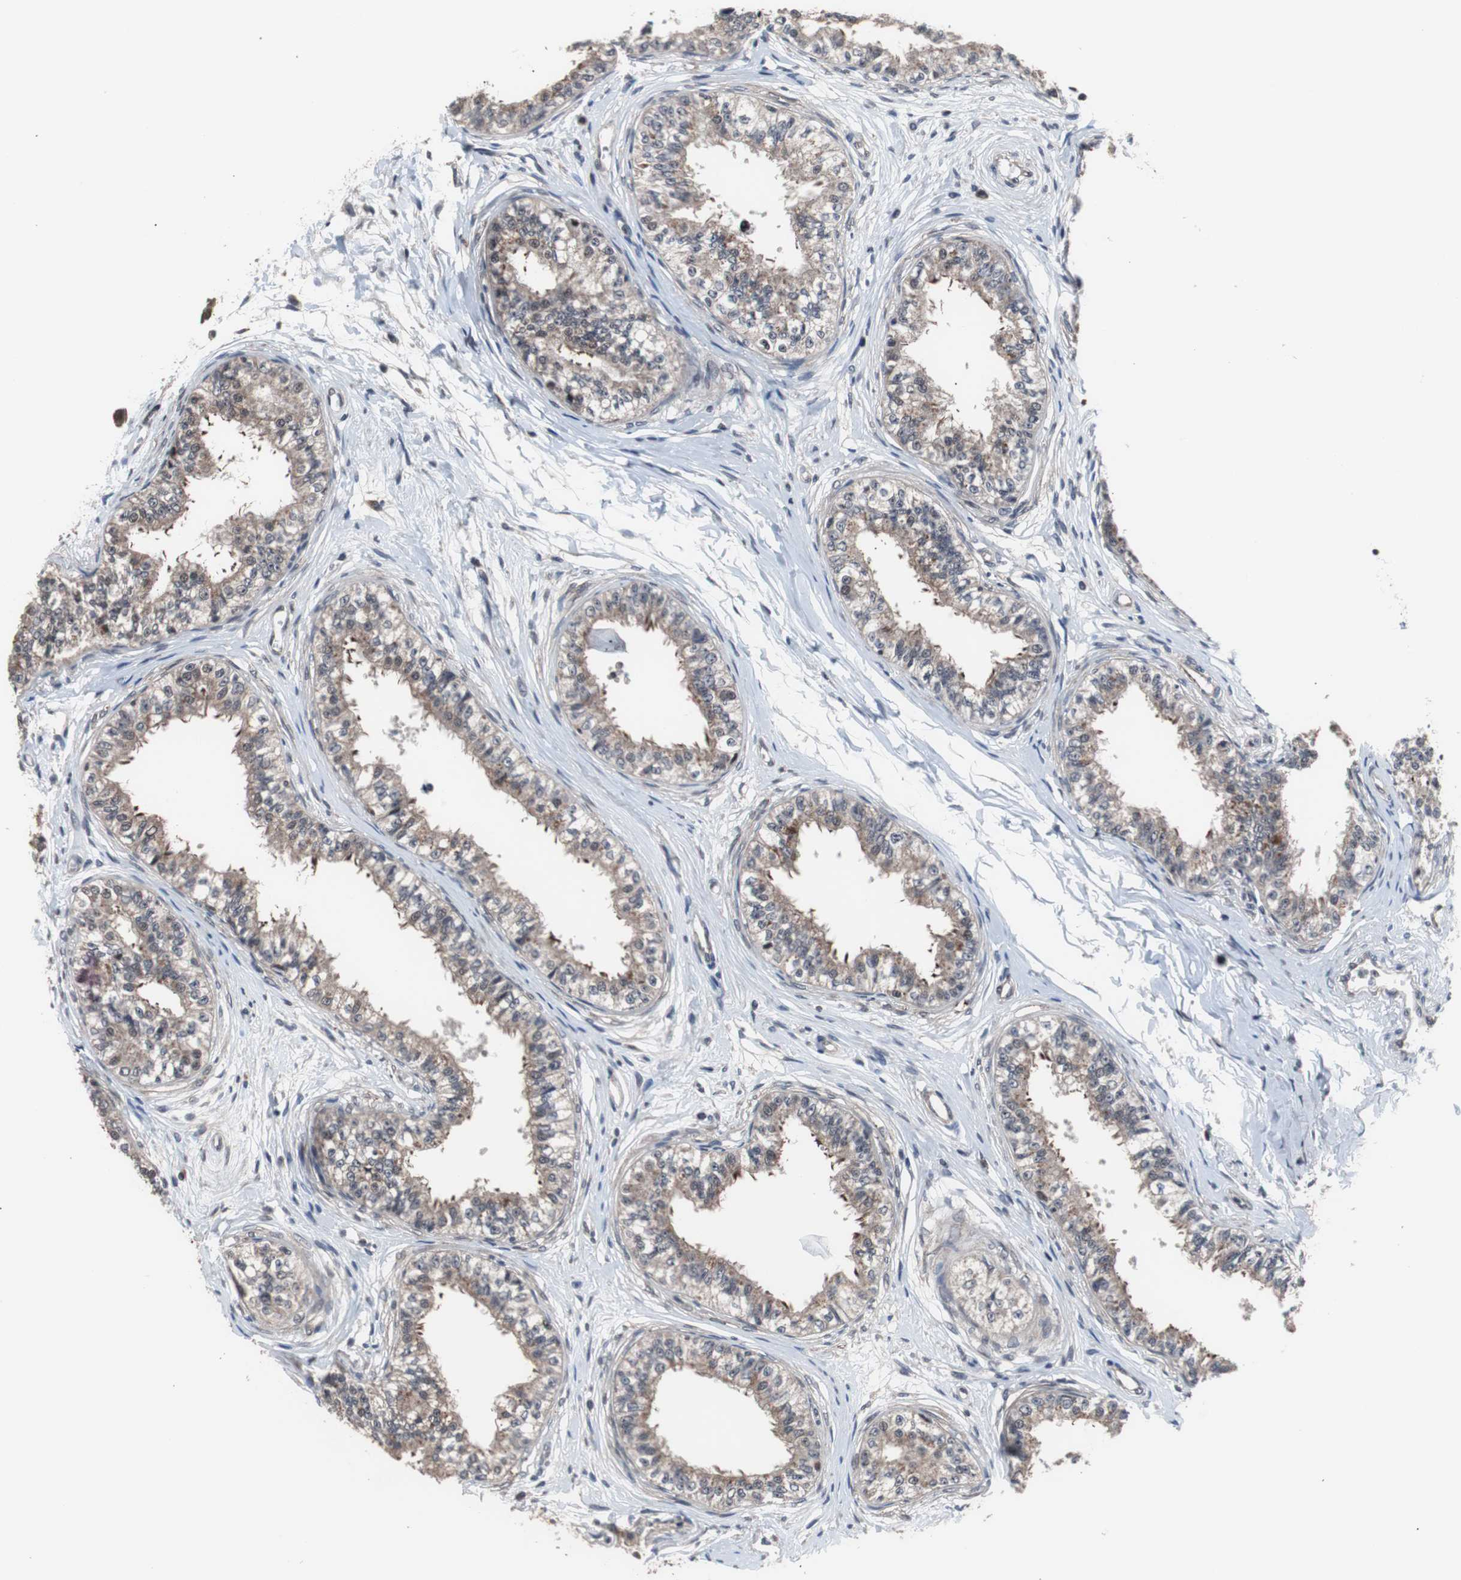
{"staining": {"intensity": "strong", "quantity": ">75%", "location": "cytoplasmic/membranous,nuclear"}, "tissue": "epididymis", "cell_type": "Glandular cells", "image_type": "normal", "snomed": [{"axis": "morphology", "description": "Normal tissue, NOS"}, {"axis": "morphology", "description": "Adenocarcinoma, metastatic, NOS"}, {"axis": "topography", "description": "Testis"}, {"axis": "topography", "description": "Epididymis"}], "caption": "Epididymis stained for a protein shows strong cytoplasmic/membranous,nuclear positivity in glandular cells. (IHC, brightfield microscopy, high magnification).", "gene": "GTF2F2", "patient": {"sex": "male", "age": 26}}